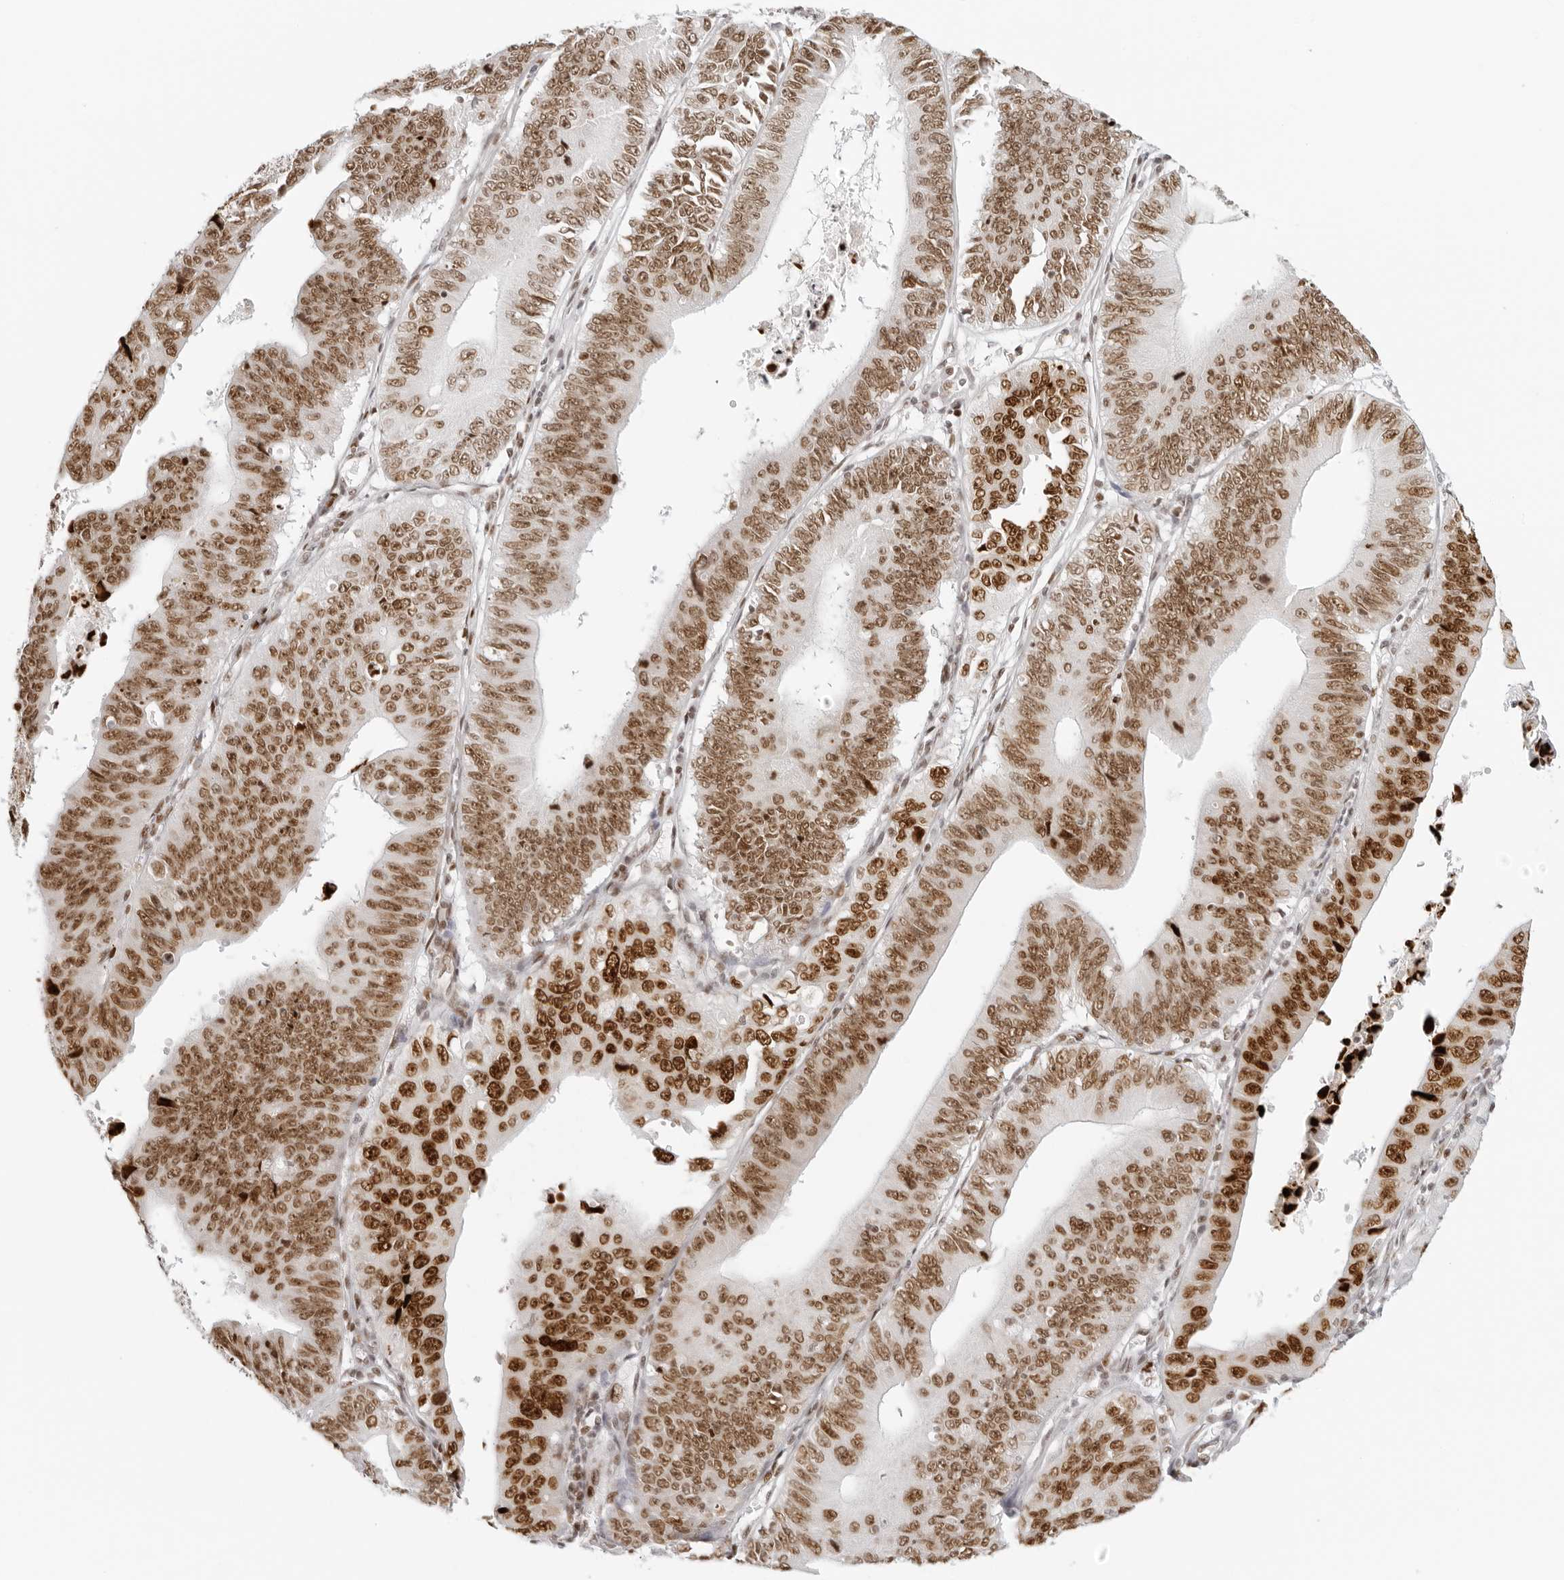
{"staining": {"intensity": "strong", "quantity": ">75%", "location": "nuclear"}, "tissue": "stomach cancer", "cell_type": "Tumor cells", "image_type": "cancer", "snomed": [{"axis": "morphology", "description": "Adenocarcinoma, NOS"}, {"axis": "topography", "description": "Stomach"}], "caption": "IHC (DAB (3,3'-diaminobenzidine)) staining of stomach cancer shows strong nuclear protein staining in about >75% of tumor cells.", "gene": "RCC1", "patient": {"sex": "male", "age": 59}}